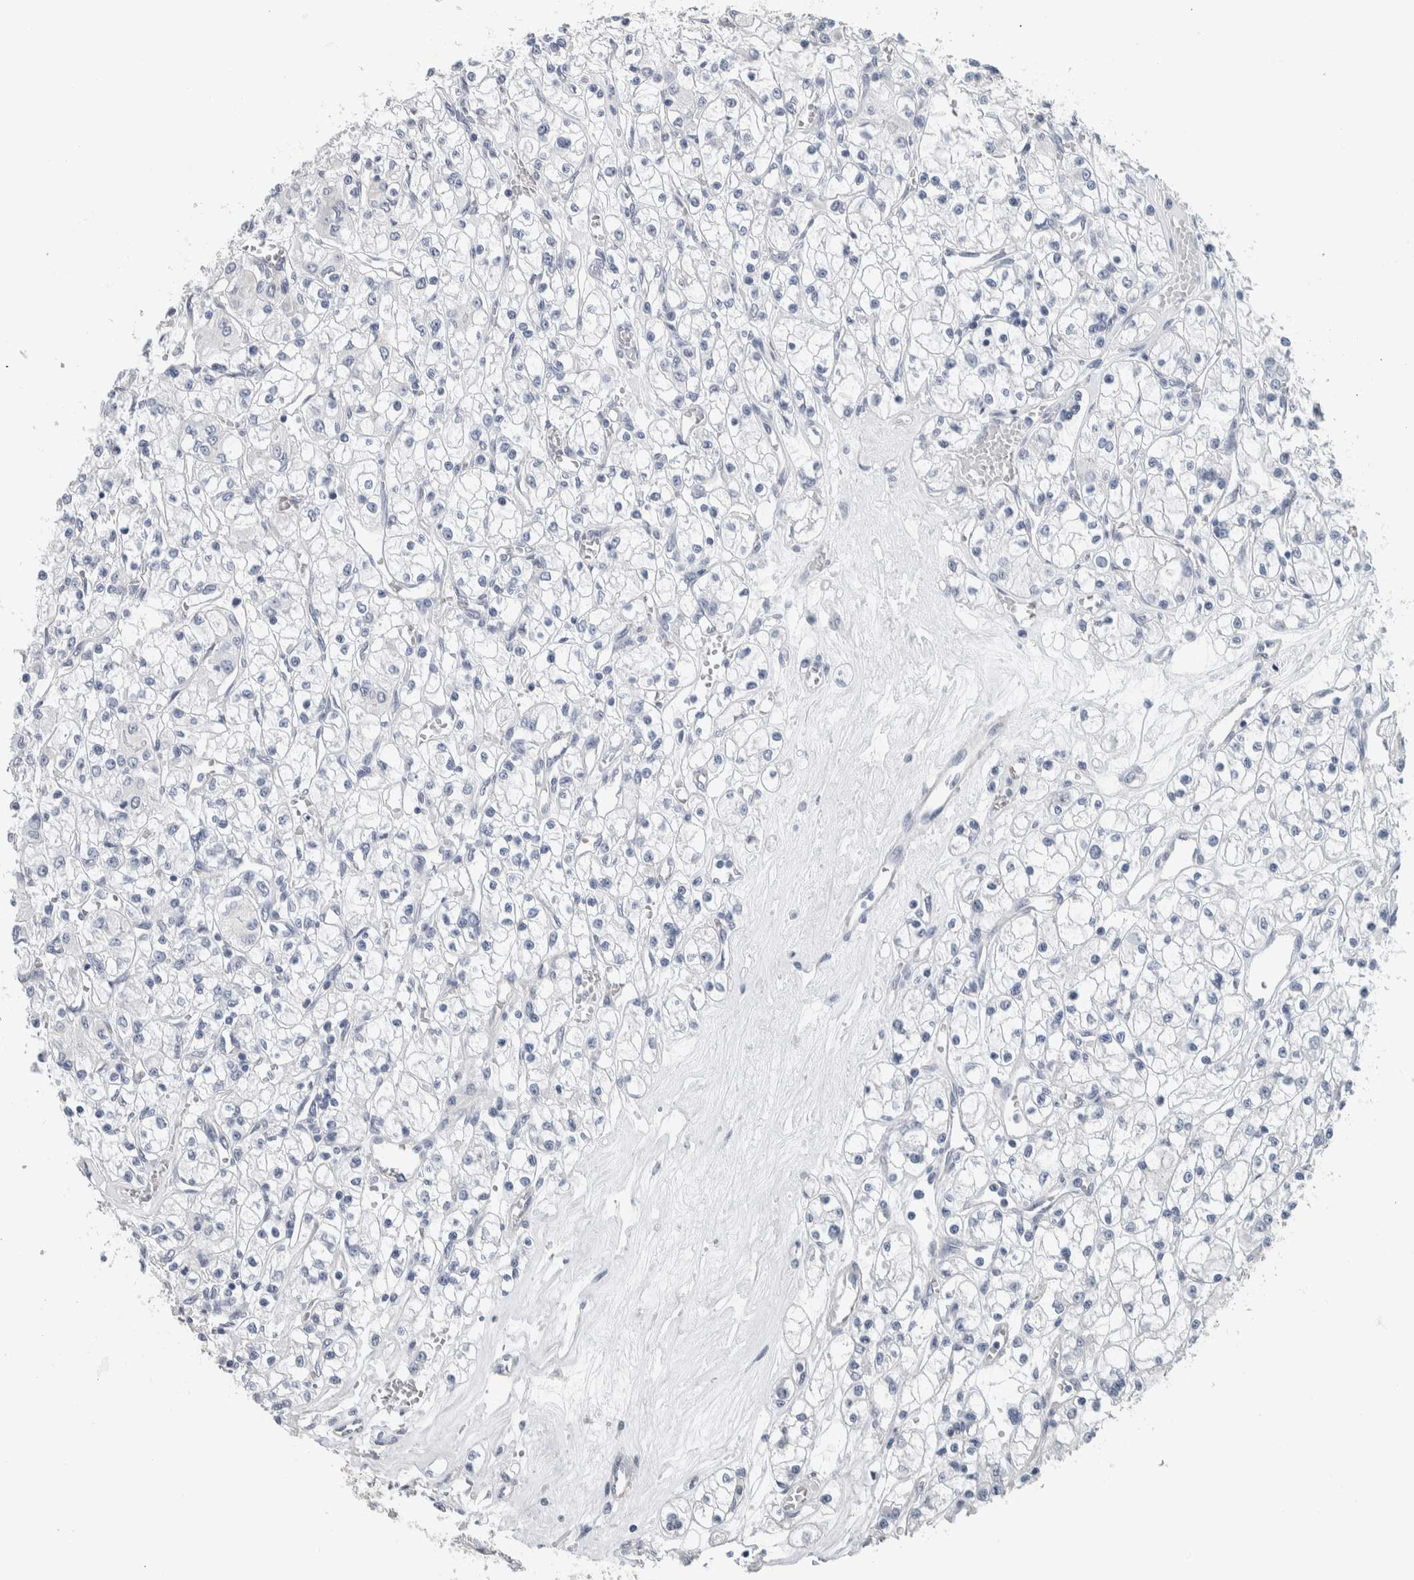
{"staining": {"intensity": "negative", "quantity": "none", "location": "none"}, "tissue": "renal cancer", "cell_type": "Tumor cells", "image_type": "cancer", "snomed": [{"axis": "morphology", "description": "Adenocarcinoma, NOS"}, {"axis": "topography", "description": "Kidney"}], "caption": "Human renal cancer (adenocarcinoma) stained for a protein using IHC displays no expression in tumor cells.", "gene": "NEFM", "patient": {"sex": "female", "age": 59}}